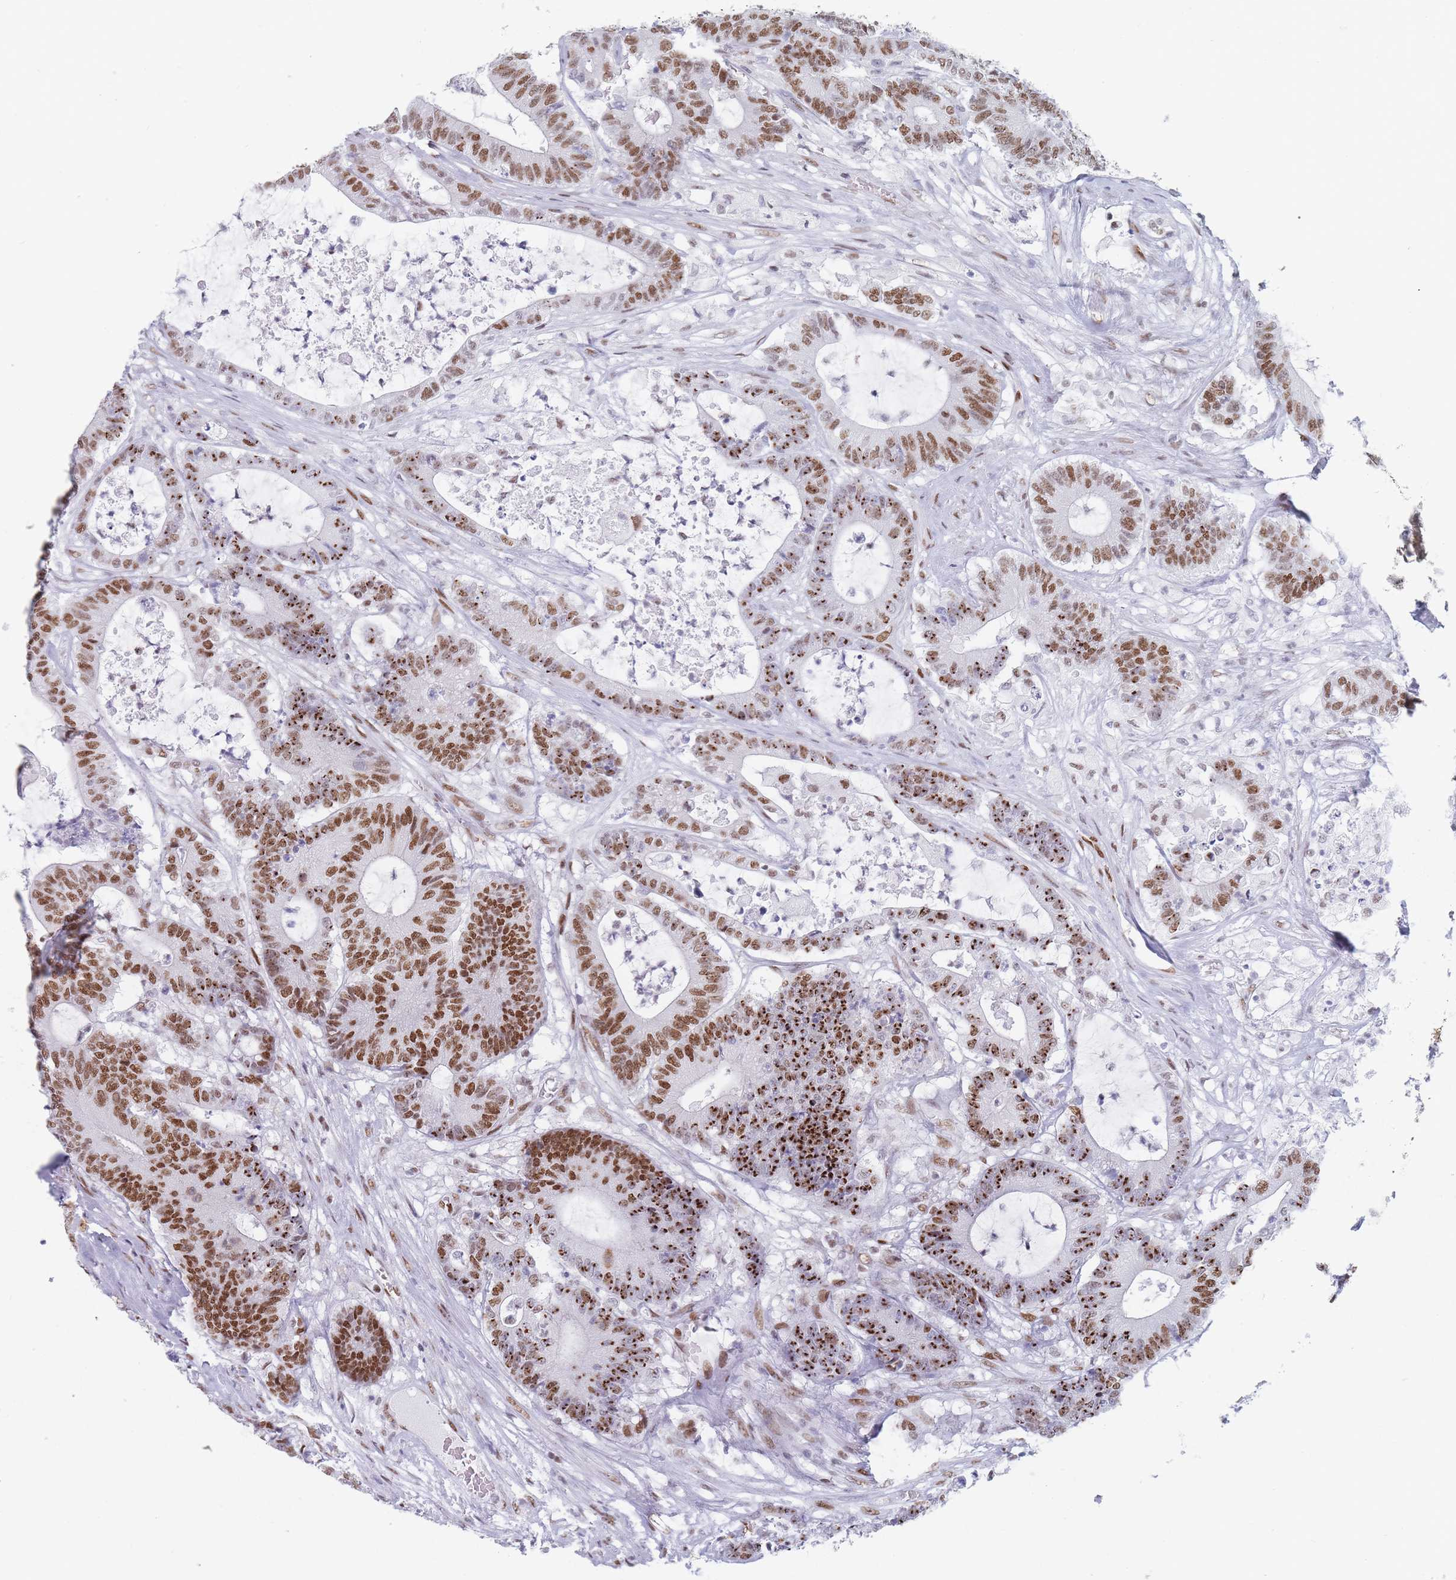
{"staining": {"intensity": "moderate", "quantity": ">75%", "location": "nuclear"}, "tissue": "colorectal cancer", "cell_type": "Tumor cells", "image_type": "cancer", "snomed": [{"axis": "morphology", "description": "Adenocarcinoma, NOS"}, {"axis": "topography", "description": "Colon"}], "caption": "The photomicrograph demonstrates staining of colorectal adenocarcinoma, revealing moderate nuclear protein positivity (brown color) within tumor cells.", "gene": "SAFB2", "patient": {"sex": "female", "age": 84}}